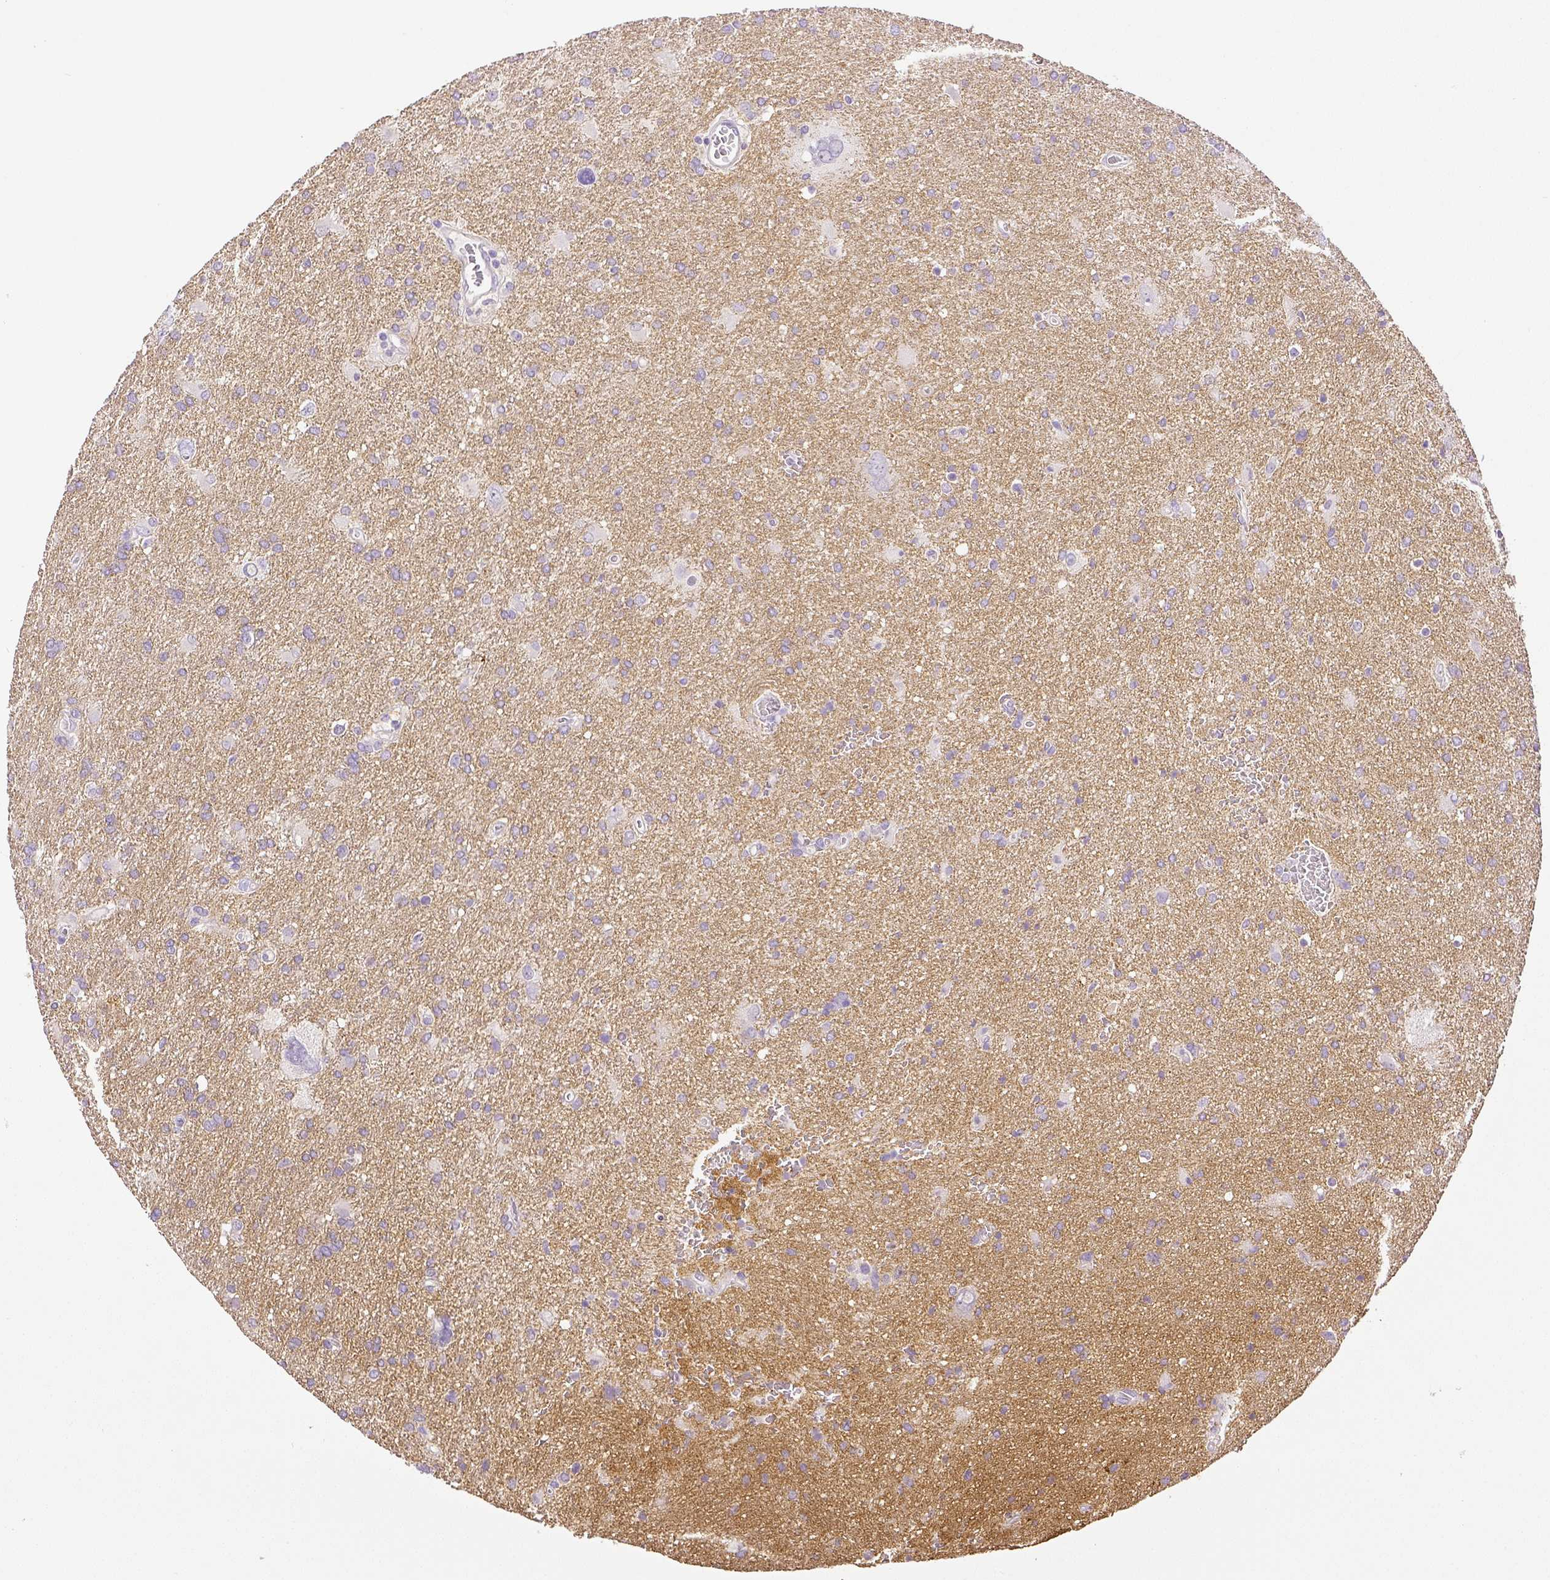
{"staining": {"intensity": "negative", "quantity": "none", "location": "none"}, "tissue": "glioma", "cell_type": "Tumor cells", "image_type": "cancer", "snomed": [{"axis": "morphology", "description": "Glioma, malignant, Low grade"}, {"axis": "topography", "description": "Brain"}], "caption": "This is an IHC micrograph of glioma. There is no positivity in tumor cells.", "gene": "THY1", "patient": {"sex": "male", "age": 66}}